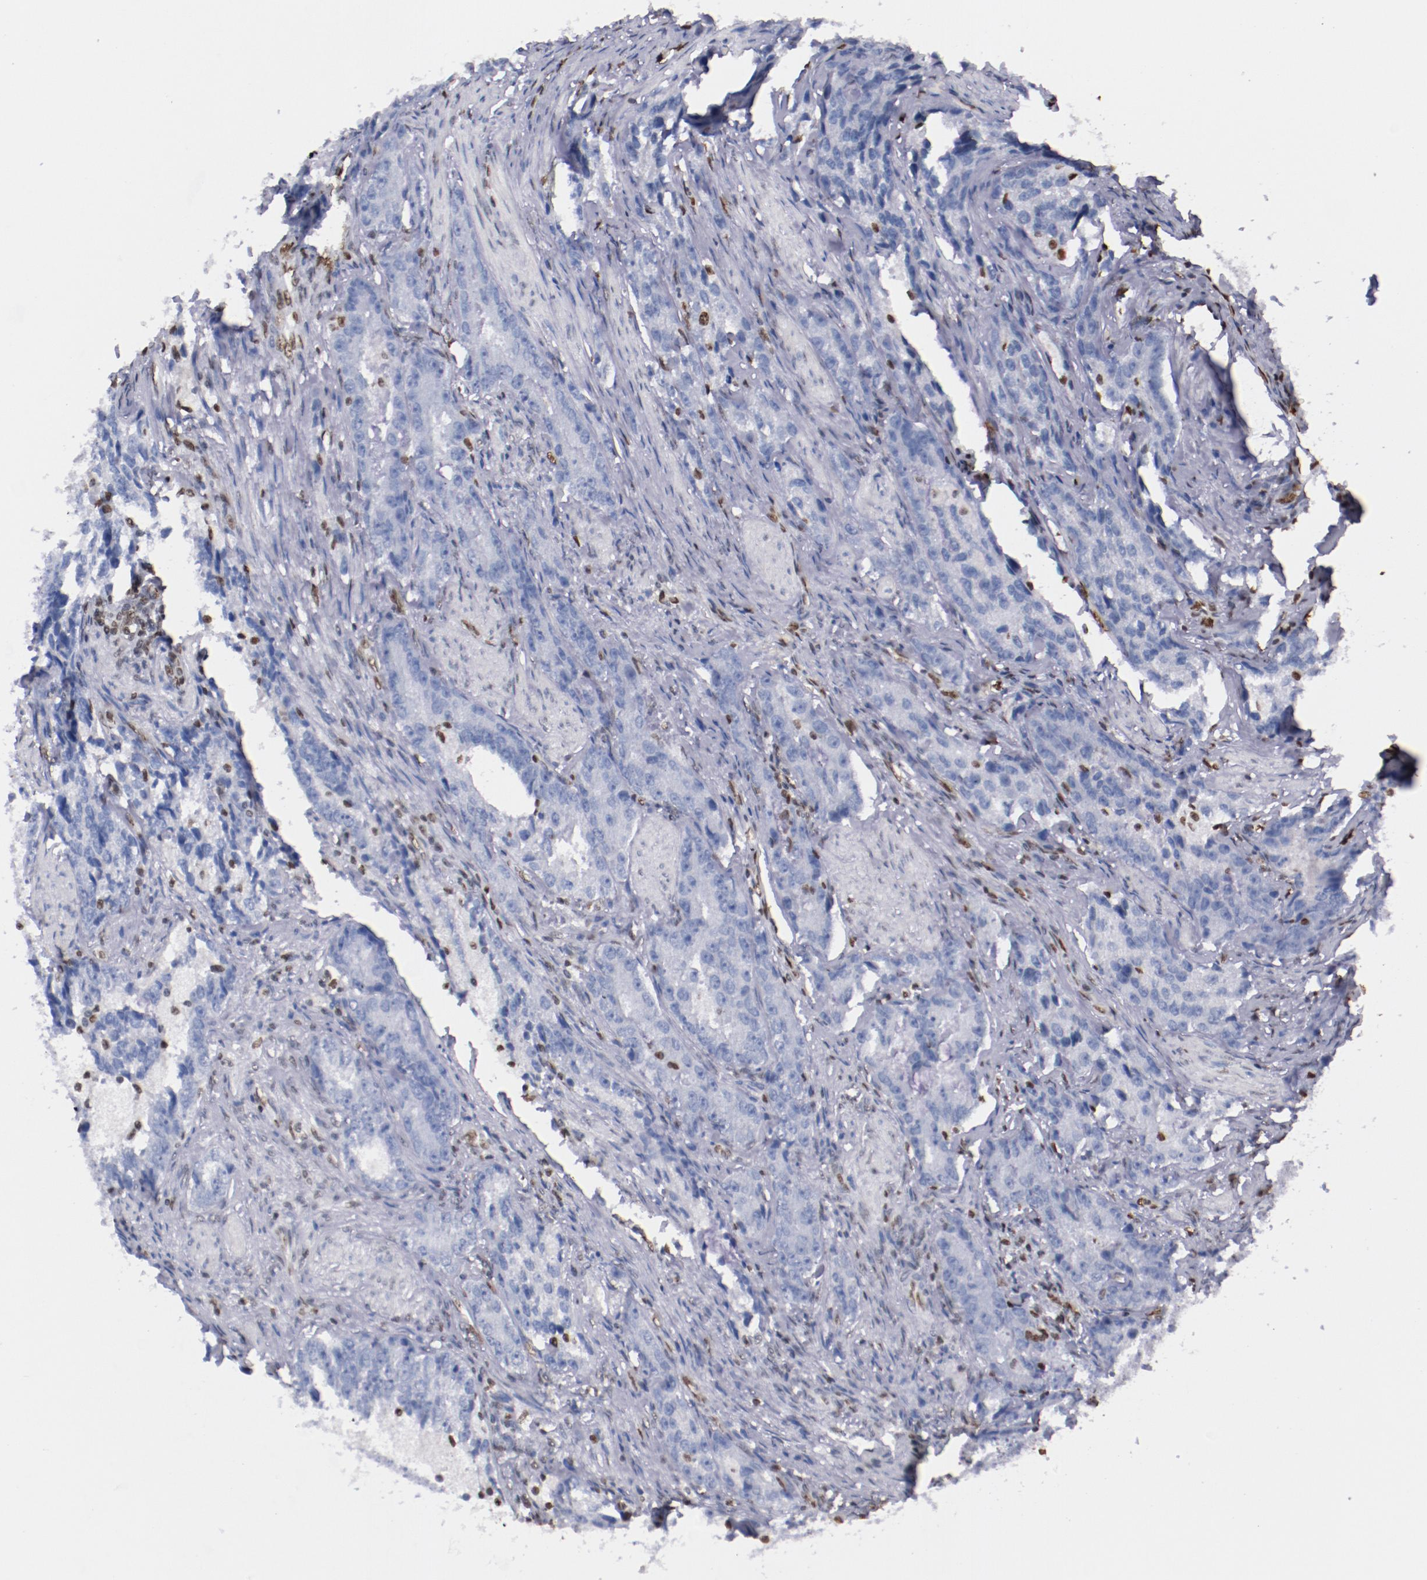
{"staining": {"intensity": "negative", "quantity": "none", "location": "none"}, "tissue": "prostate cancer", "cell_type": "Tumor cells", "image_type": "cancer", "snomed": [{"axis": "morphology", "description": "Adenocarcinoma, High grade"}, {"axis": "topography", "description": "Prostate"}], "caption": "High magnification brightfield microscopy of prostate adenocarcinoma (high-grade) stained with DAB (3,3'-diaminobenzidine) (brown) and counterstained with hematoxylin (blue): tumor cells show no significant staining. (DAB immunohistochemistry (IHC), high magnification).", "gene": "IFI16", "patient": {"sex": "male", "age": 63}}